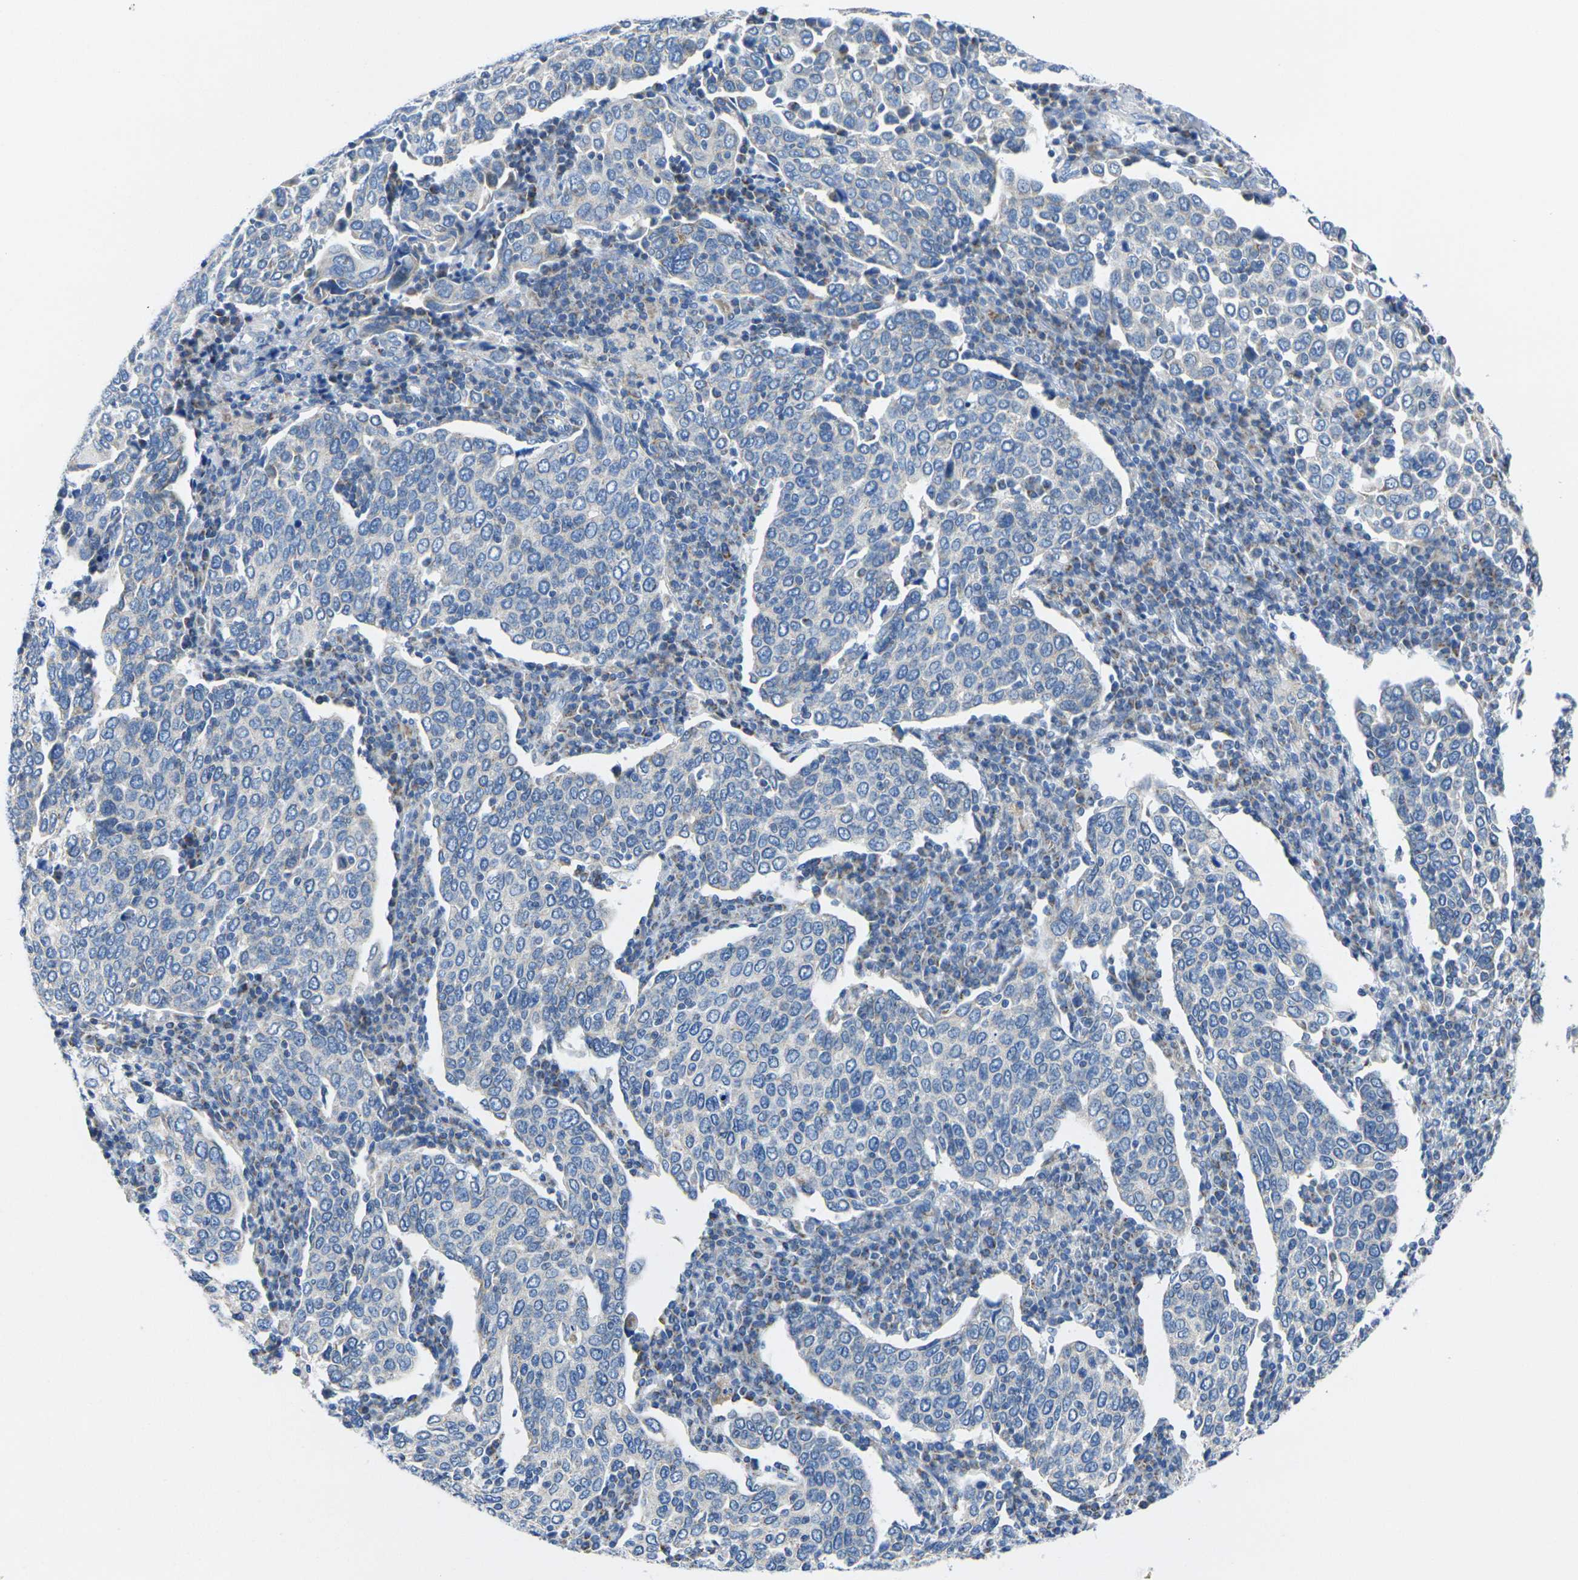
{"staining": {"intensity": "negative", "quantity": "none", "location": "none"}, "tissue": "cervical cancer", "cell_type": "Tumor cells", "image_type": "cancer", "snomed": [{"axis": "morphology", "description": "Squamous cell carcinoma, NOS"}, {"axis": "topography", "description": "Cervix"}], "caption": "Immunohistochemistry (IHC) histopathology image of human cervical squamous cell carcinoma stained for a protein (brown), which shows no positivity in tumor cells.", "gene": "TMEM204", "patient": {"sex": "female", "age": 40}}